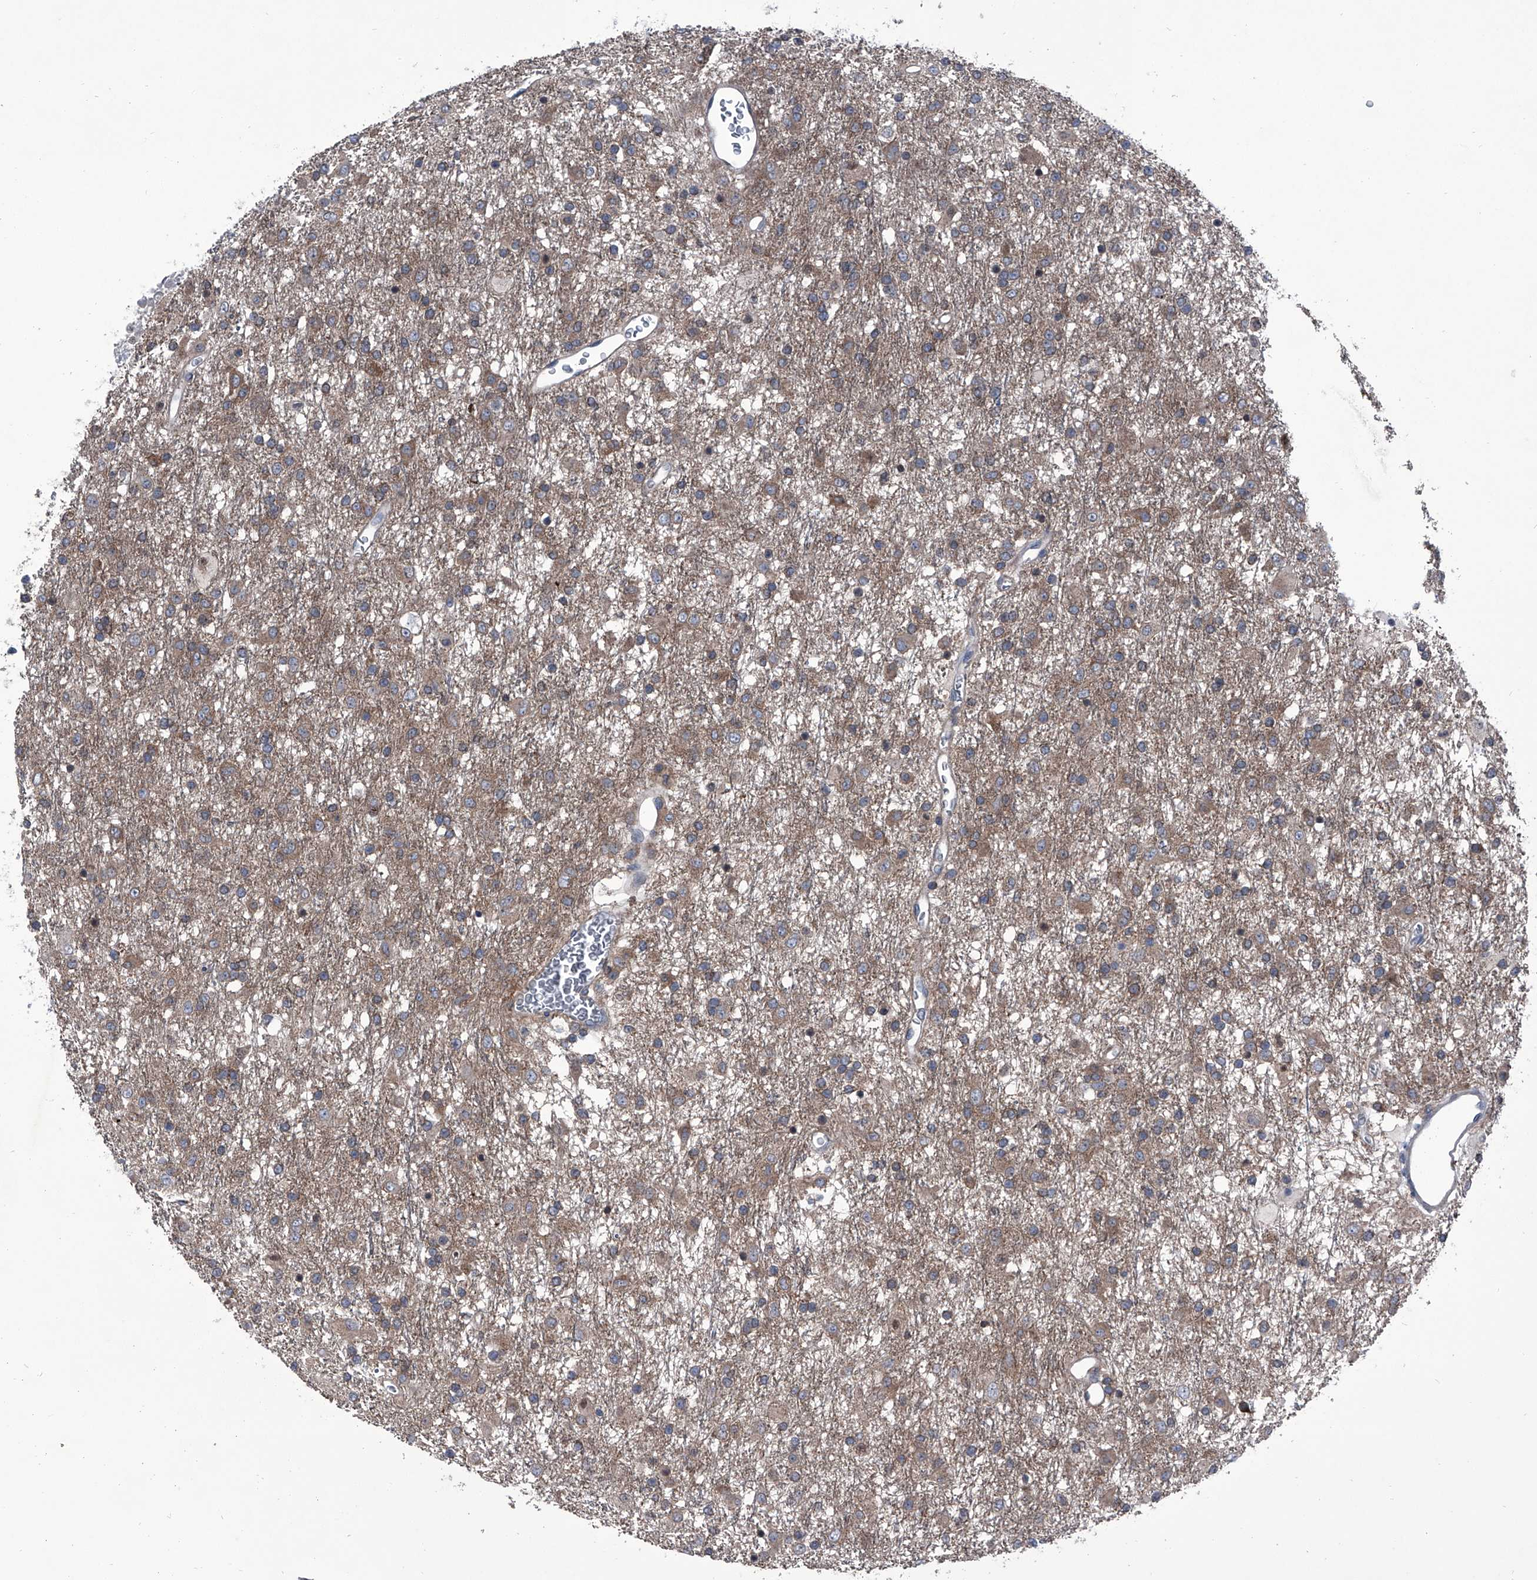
{"staining": {"intensity": "weak", "quantity": ">75%", "location": "cytoplasmic/membranous"}, "tissue": "glioma", "cell_type": "Tumor cells", "image_type": "cancer", "snomed": [{"axis": "morphology", "description": "Glioma, malignant, Low grade"}, {"axis": "topography", "description": "Brain"}], "caption": "DAB (3,3'-diaminobenzidine) immunohistochemical staining of glioma exhibits weak cytoplasmic/membranous protein staining in about >75% of tumor cells.", "gene": "PIP5K1A", "patient": {"sex": "male", "age": 65}}